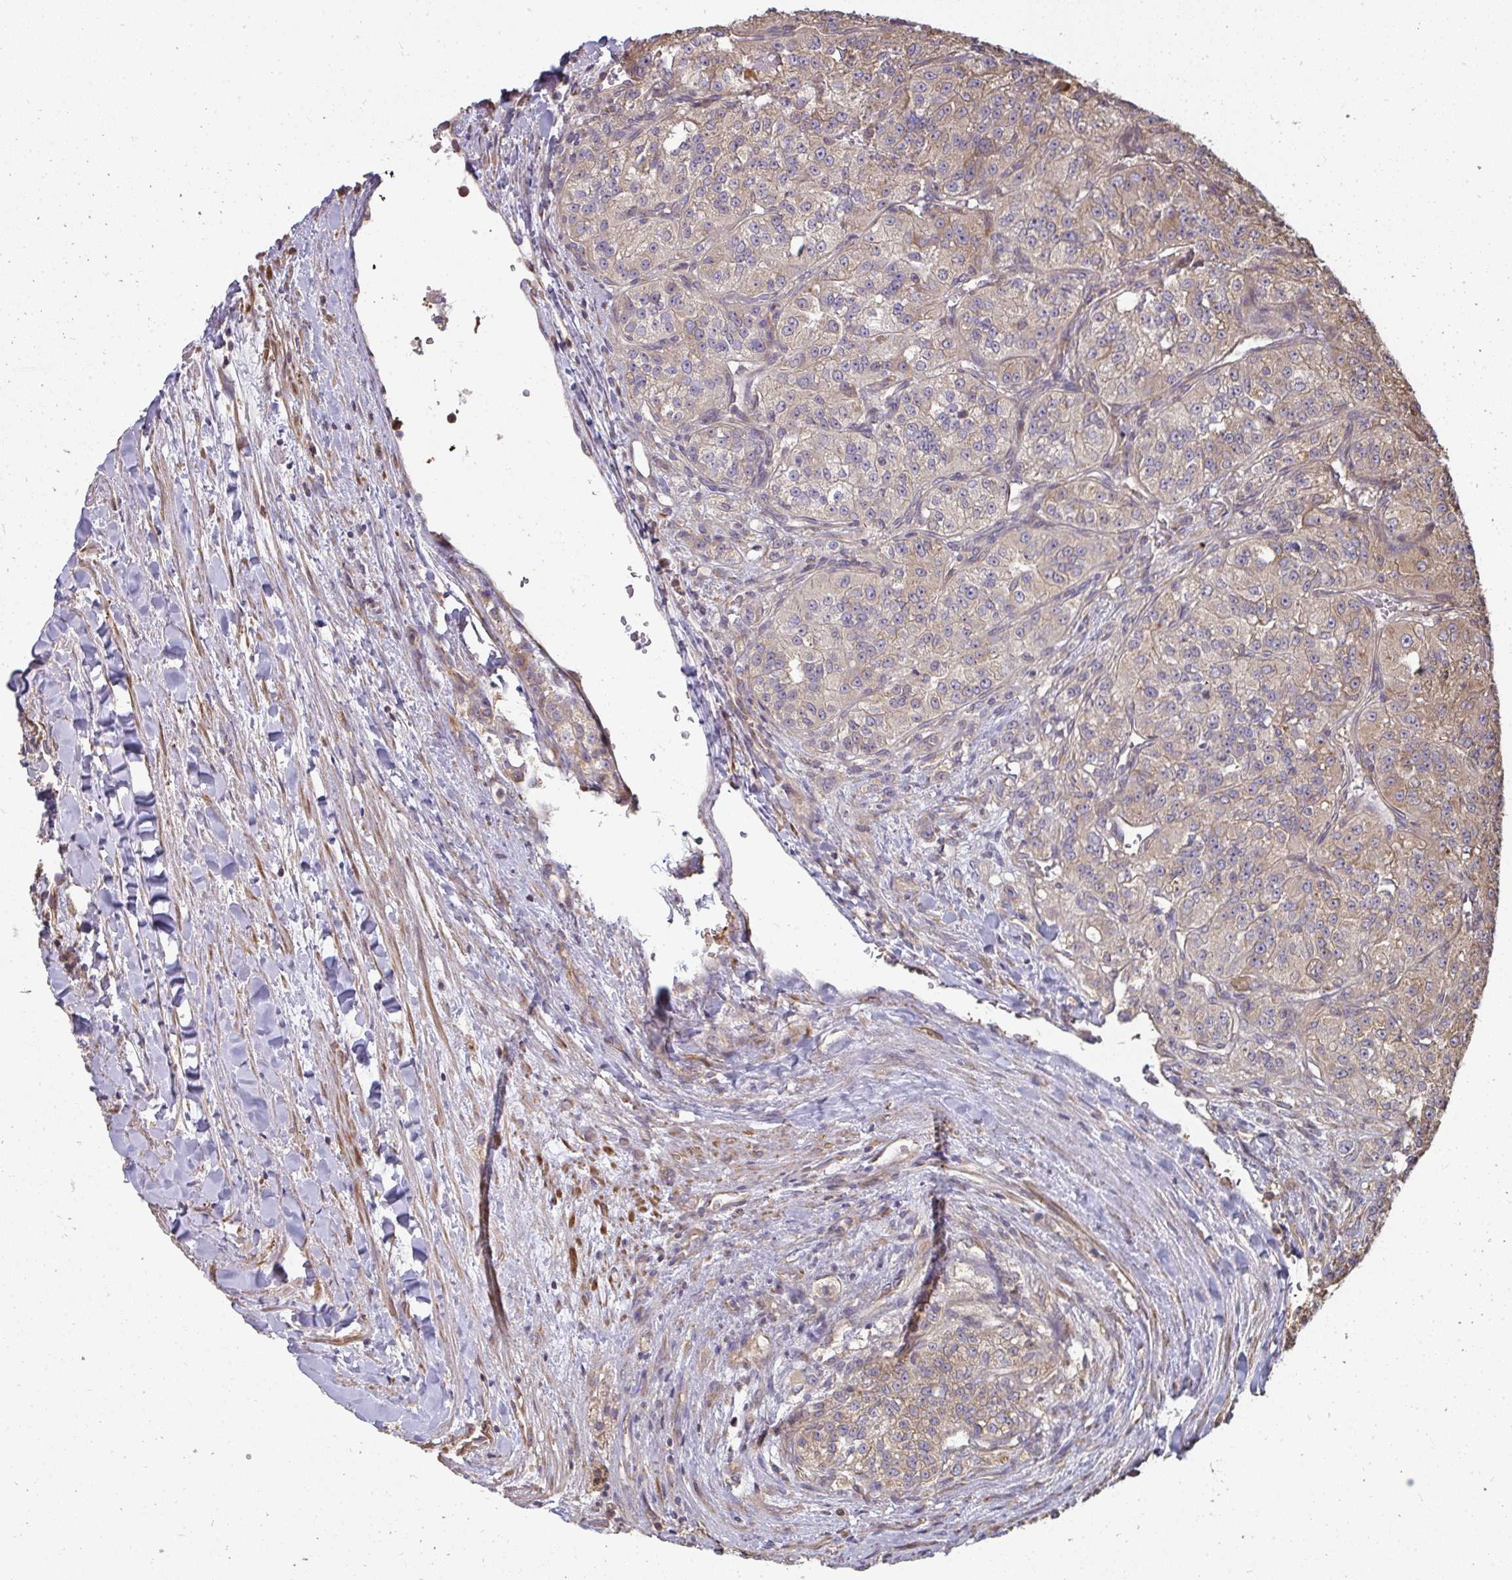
{"staining": {"intensity": "weak", "quantity": ">75%", "location": "cytoplasmic/membranous"}, "tissue": "renal cancer", "cell_type": "Tumor cells", "image_type": "cancer", "snomed": [{"axis": "morphology", "description": "Adenocarcinoma, NOS"}, {"axis": "topography", "description": "Kidney"}], "caption": "Immunohistochemical staining of human renal adenocarcinoma shows low levels of weak cytoplasmic/membranous positivity in about >75% of tumor cells.", "gene": "ZFYVE28", "patient": {"sex": "female", "age": 63}}